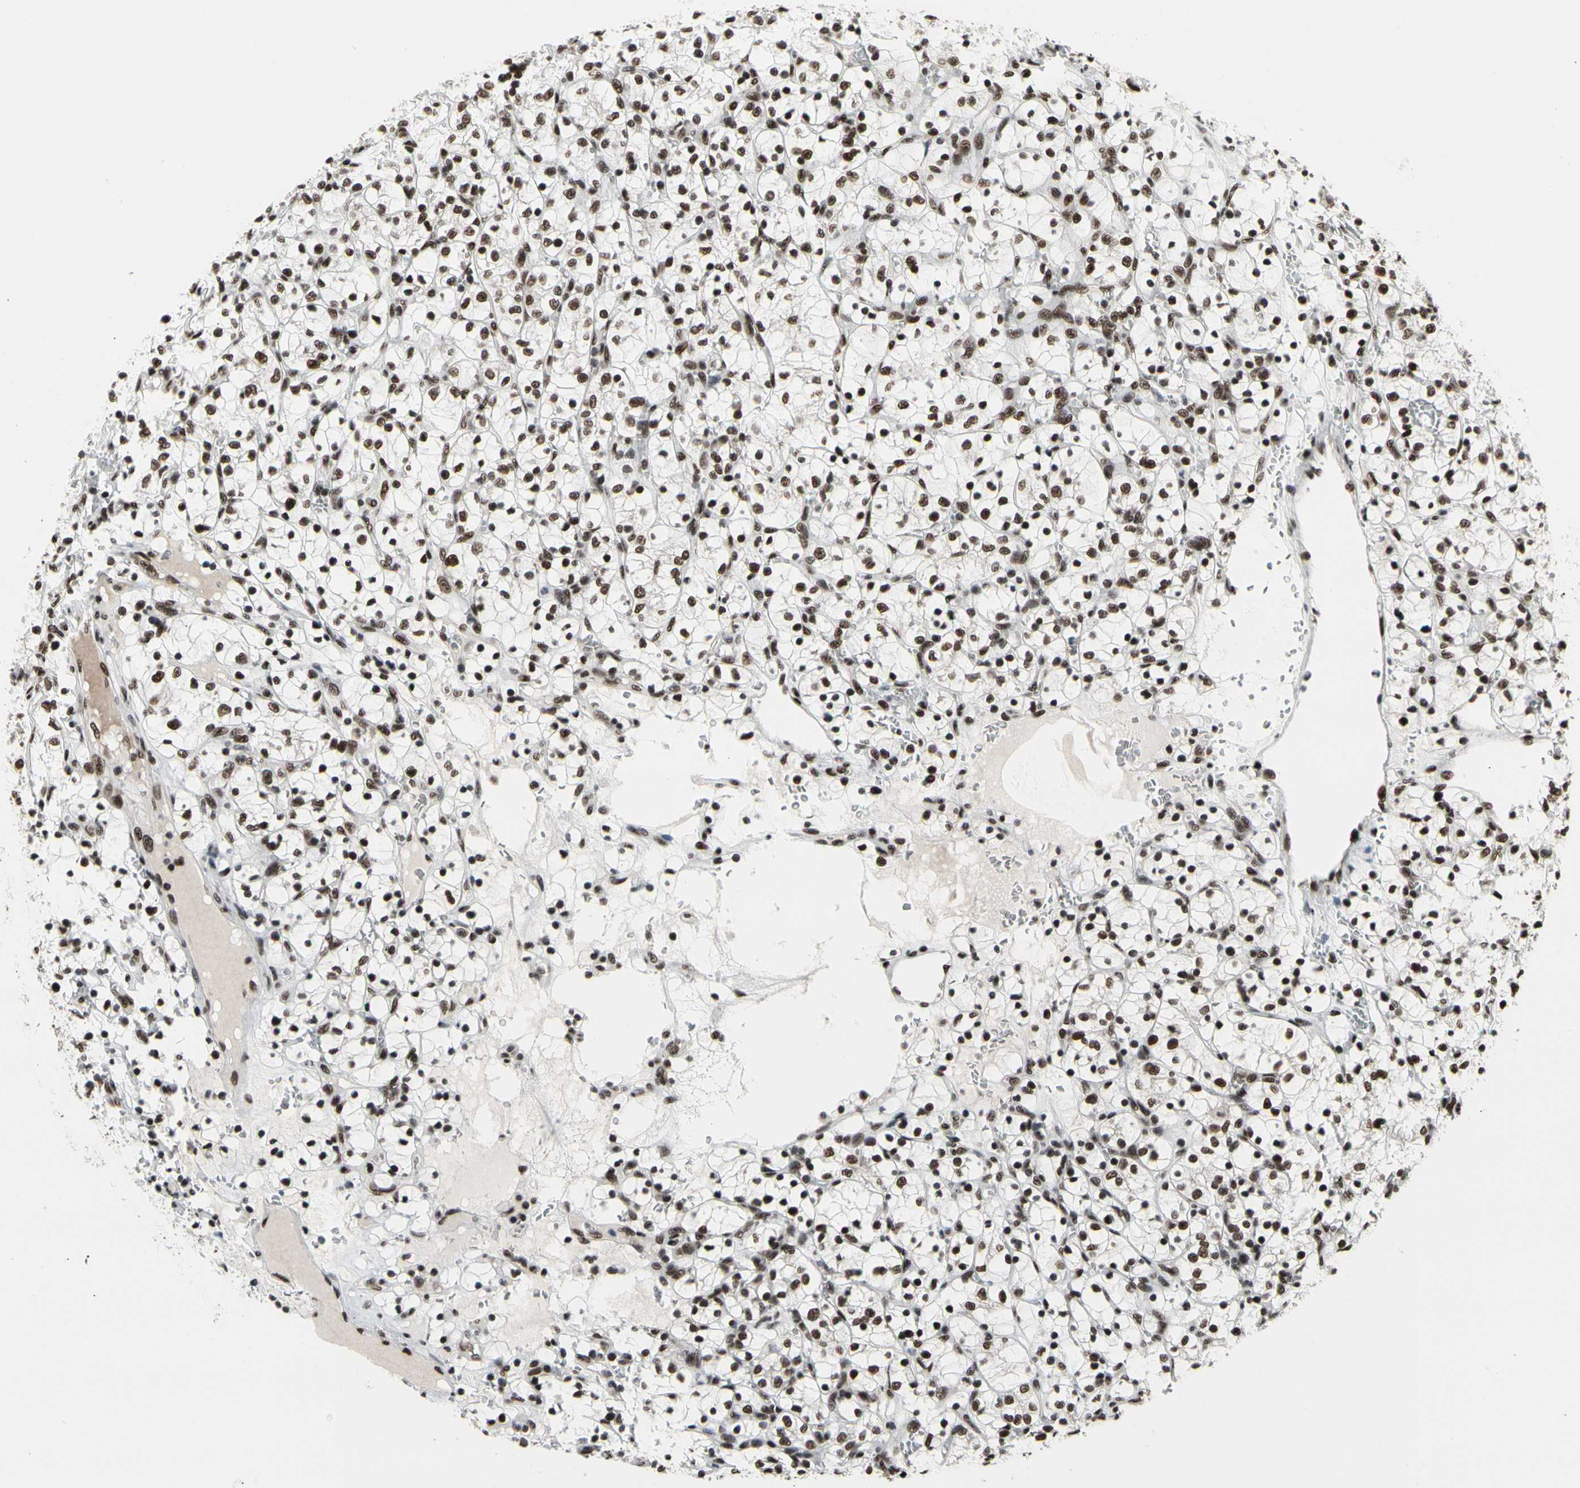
{"staining": {"intensity": "strong", "quantity": ">75%", "location": "nuclear"}, "tissue": "renal cancer", "cell_type": "Tumor cells", "image_type": "cancer", "snomed": [{"axis": "morphology", "description": "Adenocarcinoma, NOS"}, {"axis": "topography", "description": "Kidney"}], "caption": "IHC (DAB) staining of human renal adenocarcinoma displays strong nuclear protein positivity in approximately >75% of tumor cells.", "gene": "SRSF11", "patient": {"sex": "female", "age": 69}}